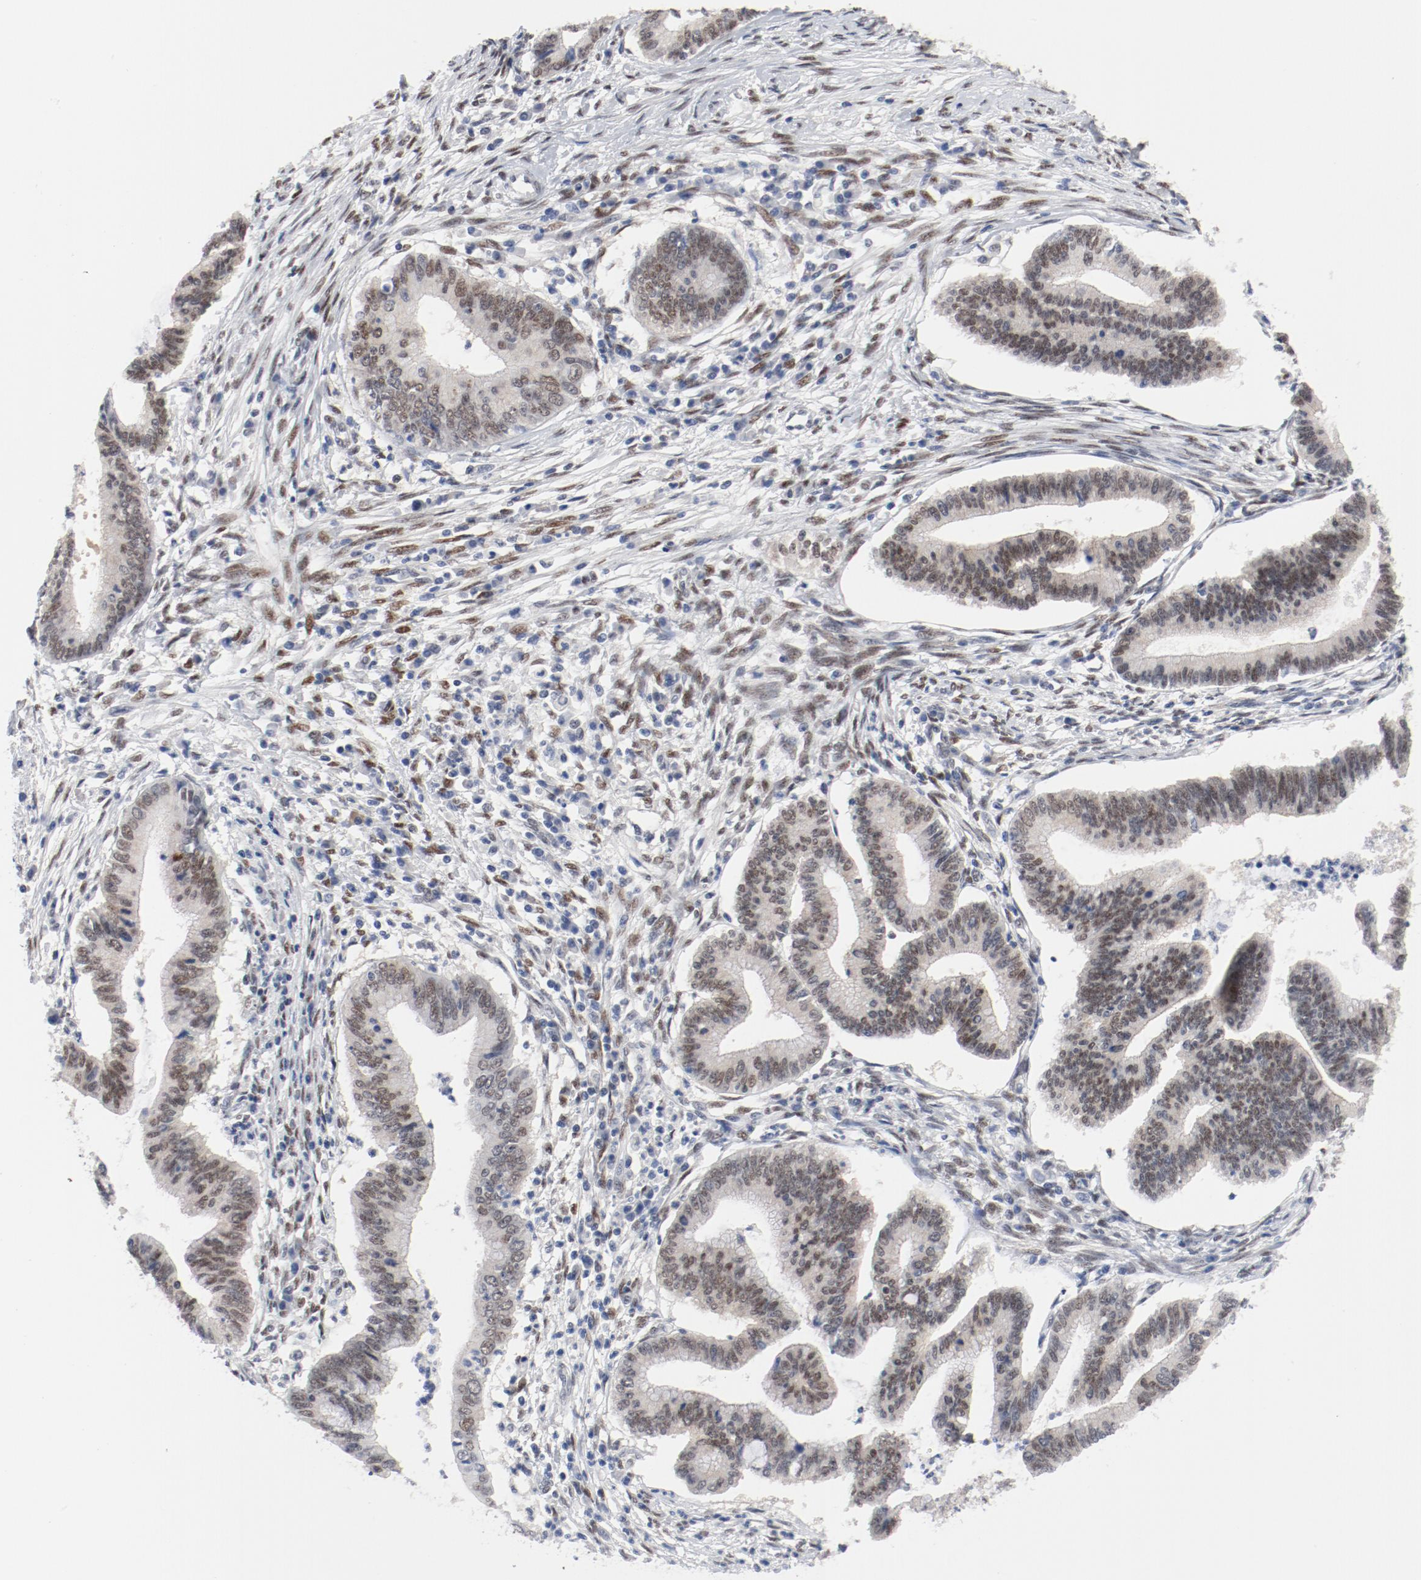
{"staining": {"intensity": "moderate", "quantity": ">75%", "location": "nuclear"}, "tissue": "cervical cancer", "cell_type": "Tumor cells", "image_type": "cancer", "snomed": [{"axis": "morphology", "description": "Adenocarcinoma, NOS"}, {"axis": "topography", "description": "Cervix"}], "caption": "Immunohistochemical staining of human cervical adenocarcinoma reveals moderate nuclear protein positivity in about >75% of tumor cells. (DAB (3,3'-diaminobenzidine) = brown stain, brightfield microscopy at high magnification).", "gene": "ARNT", "patient": {"sex": "female", "age": 36}}